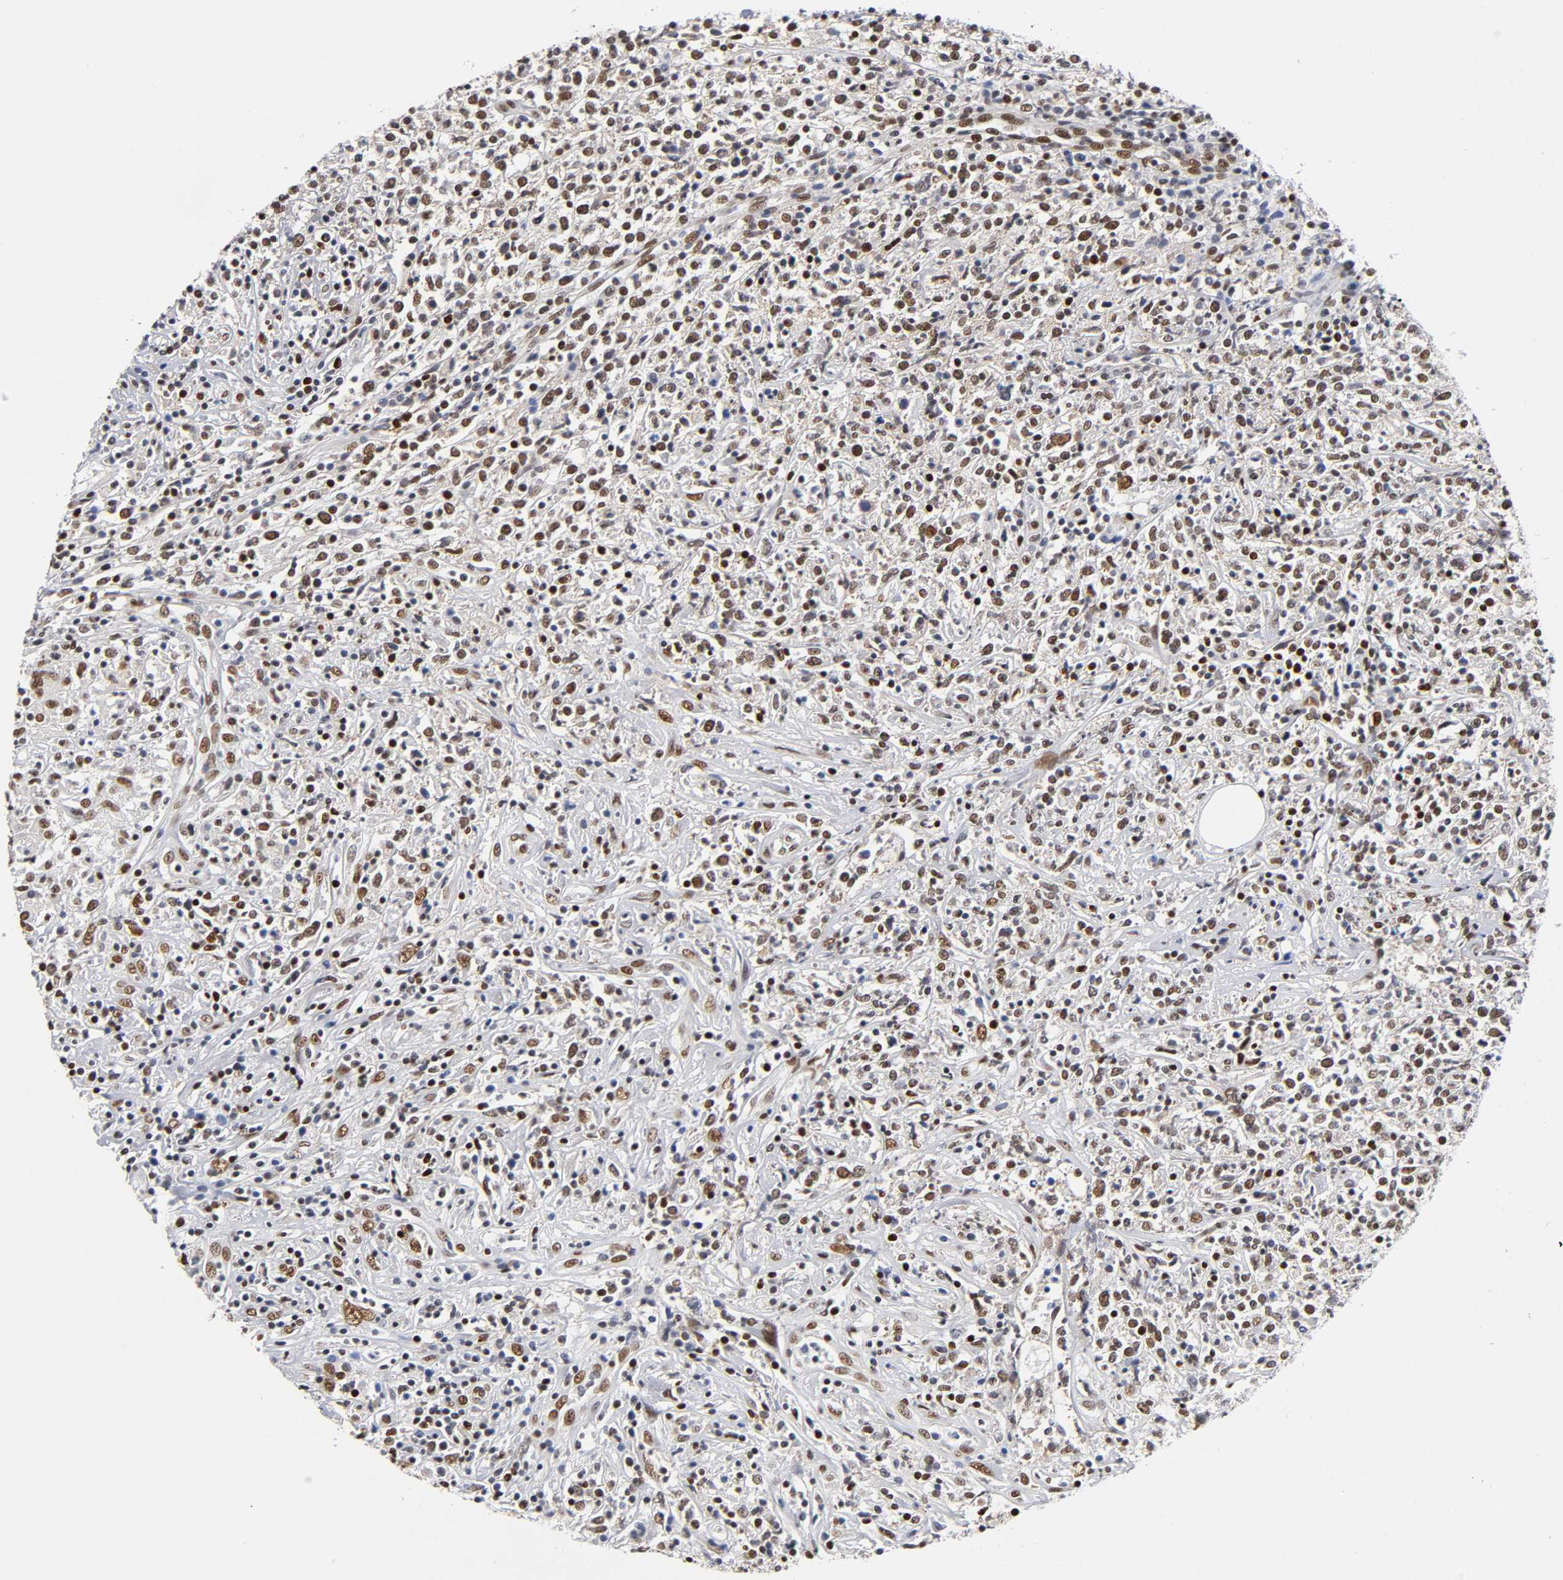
{"staining": {"intensity": "strong", "quantity": ">75%", "location": "nuclear"}, "tissue": "lymphoma", "cell_type": "Tumor cells", "image_type": "cancer", "snomed": [{"axis": "morphology", "description": "Malignant lymphoma, non-Hodgkin's type, High grade"}, {"axis": "topography", "description": "Lymph node"}], "caption": "Brown immunohistochemical staining in high-grade malignant lymphoma, non-Hodgkin's type displays strong nuclear expression in about >75% of tumor cells.", "gene": "NR3C1", "patient": {"sex": "female", "age": 84}}